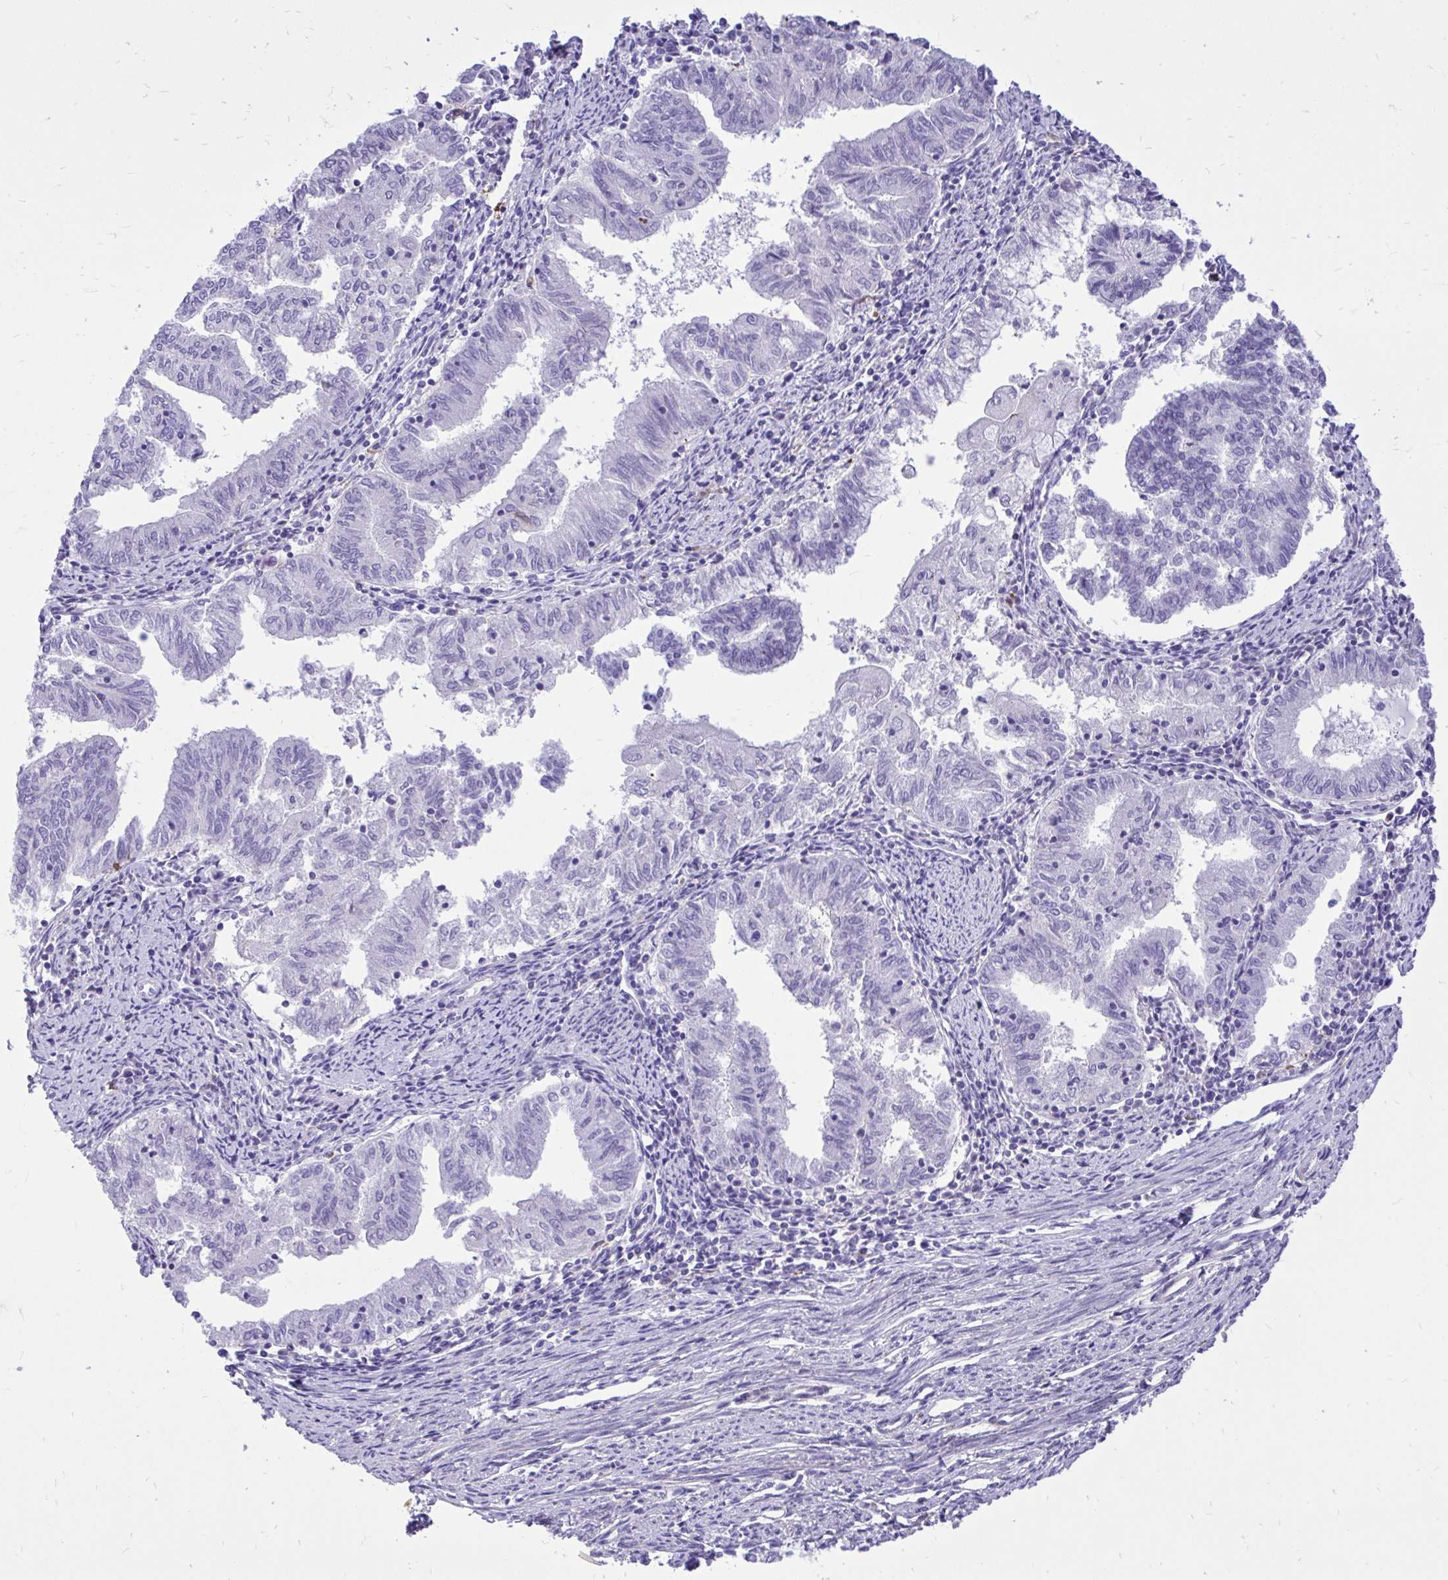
{"staining": {"intensity": "negative", "quantity": "none", "location": "none"}, "tissue": "endometrial cancer", "cell_type": "Tumor cells", "image_type": "cancer", "snomed": [{"axis": "morphology", "description": "Adenocarcinoma, NOS"}, {"axis": "topography", "description": "Endometrium"}], "caption": "Immunohistochemical staining of endometrial cancer (adenocarcinoma) demonstrates no significant expression in tumor cells.", "gene": "TLR7", "patient": {"sex": "female", "age": 79}}